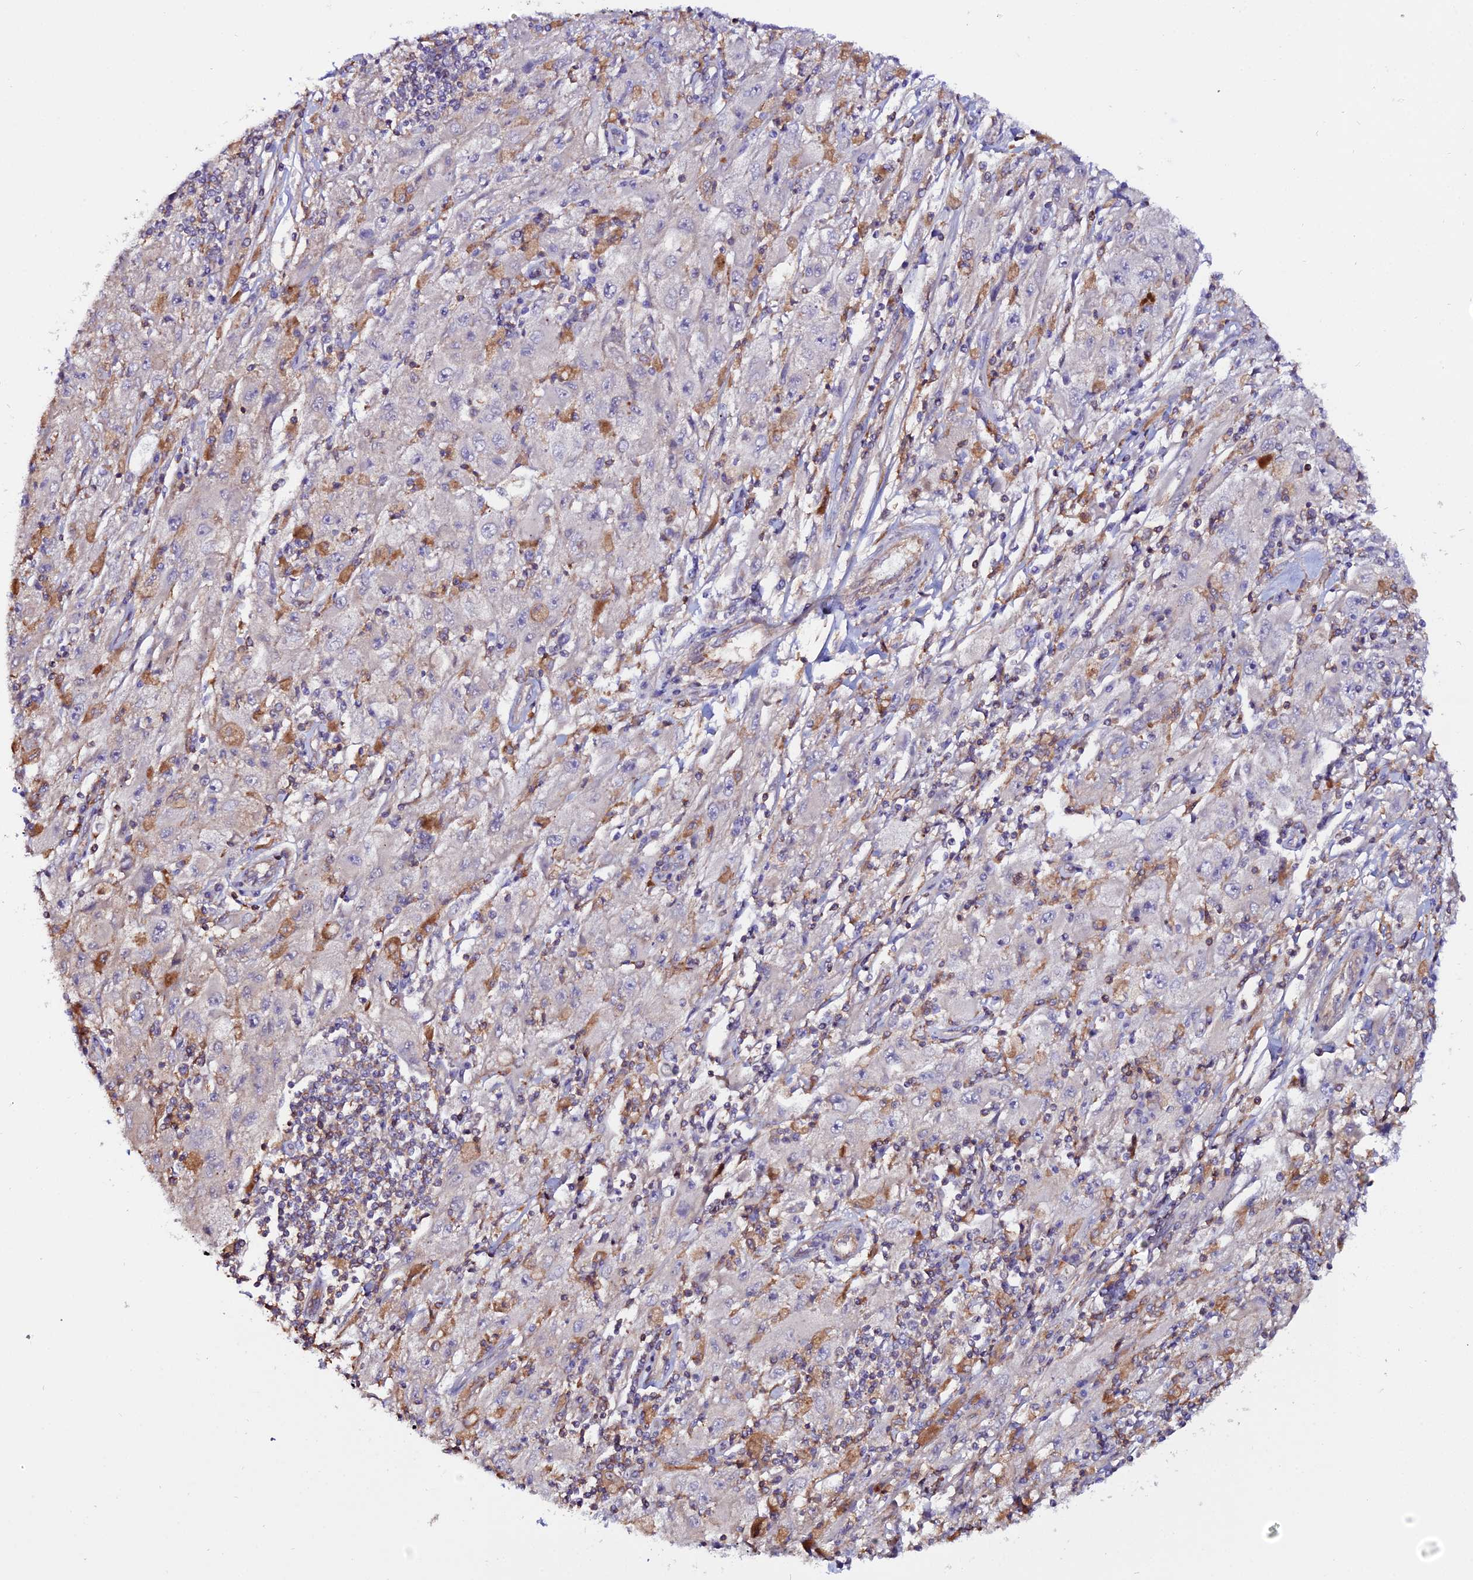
{"staining": {"intensity": "negative", "quantity": "none", "location": "none"}, "tissue": "melanoma", "cell_type": "Tumor cells", "image_type": "cancer", "snomed": [{"axis": "morphology", "description": "Malignant melanoma, Metastatic site"}, {"axis": "topography", "description": "Skin"}], "caption": "The photomicrograph reveals no significant expression in tumor cells of malignant melanoma (metastatic site).", "gene": "USP17L15", "patient": {"sex": "male", "age": 53}}